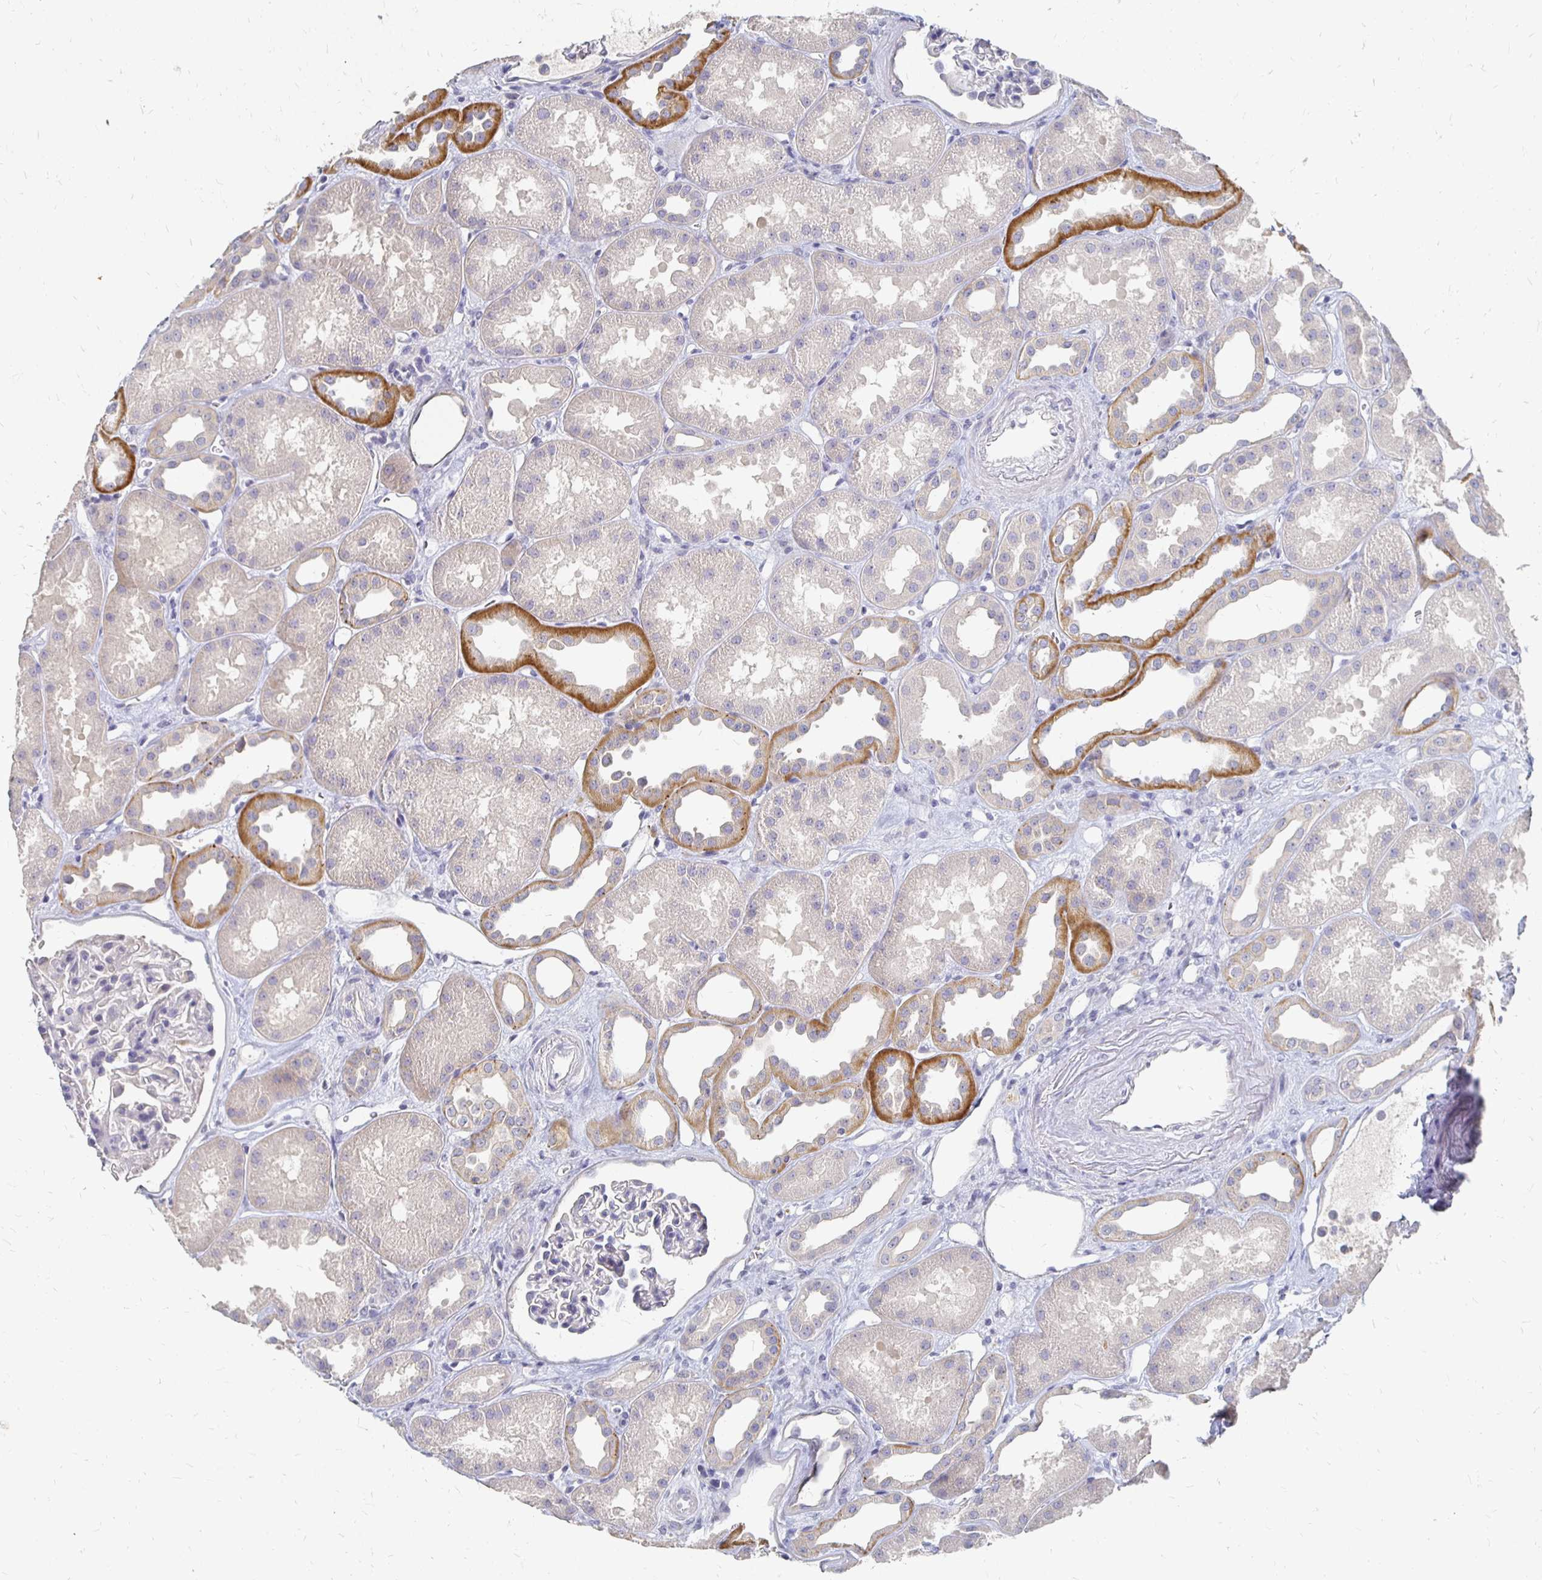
{"staining": {"intensity": "negative", "quantity": "none", "location": "none"}, "tissue": "kidney", "cell_type": "Cells in glomeruli", "image_type": "normal", "snomed": [{"axis": "morphology", "description": "Normal tissue, NOS"}, {"axis": "topography", "description": "Kidney"}], "caption": "The image exhibits no significant expression in cells in glomeruli of kidney.", "gene": "FKRP", "patient": {"sex": "male", "age": 61}}